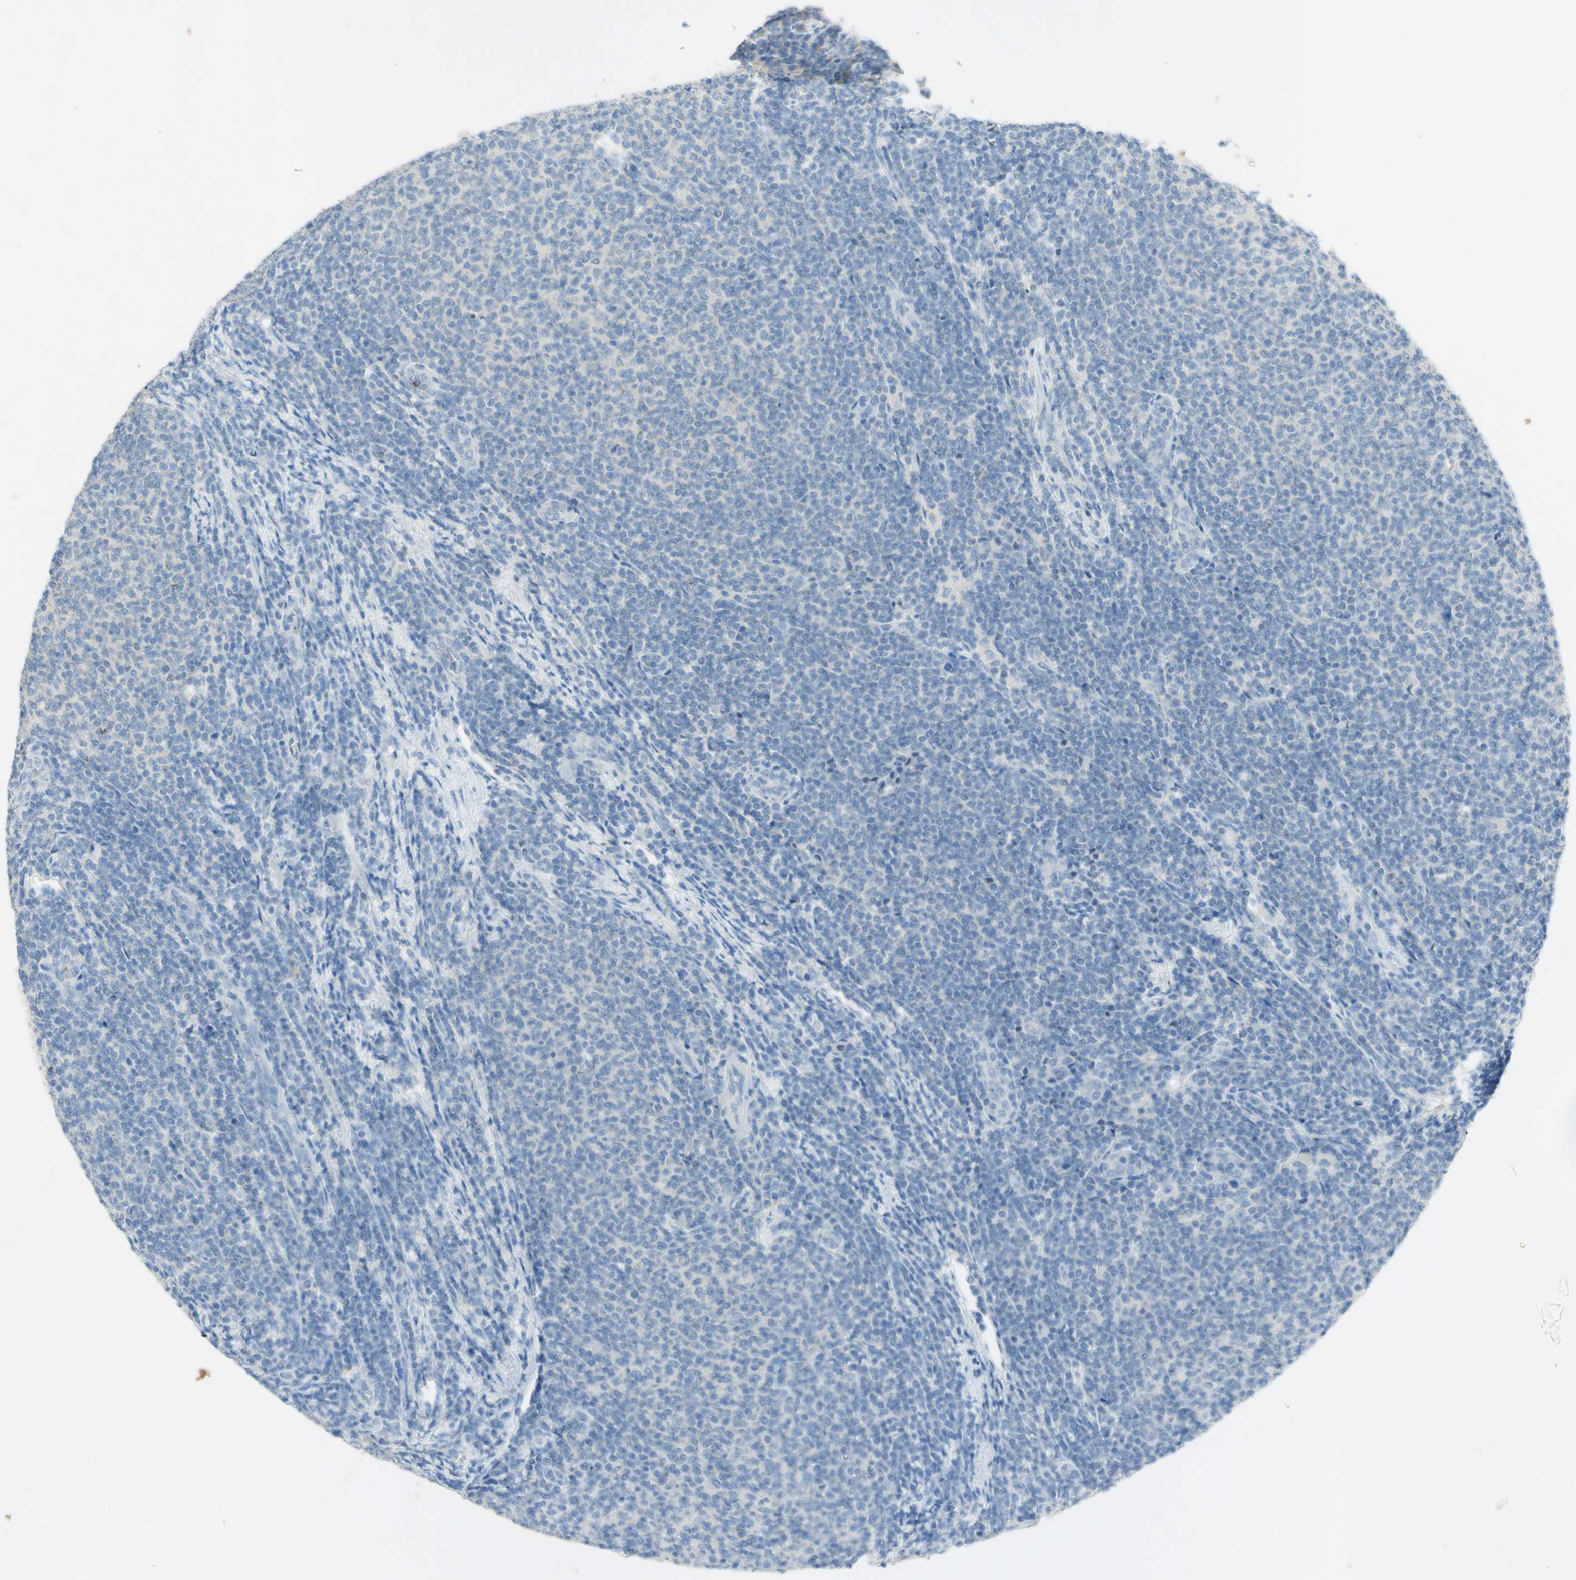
{"staining": {"intensity": "negative", "quantity": "none", "location": "none"}, "tissue": "lymphoma", "cell_type": "Tumor cells", "image_type": "cancer", "snomed": [{"axis": "morphology", "description": "Malignant lymphoma, non-Hodgkin's type, Low grade"}, {"axis": "topography", "description": "Lymph node"}], "caption": "Immunohistochemical staining of human malignant lymphoma, non-Hodgkin's type (low-grade) demonstrates no significant positivity in tumor cells.", "gene": "GDF15", "patient": {"sex": "male", "age": 66}}